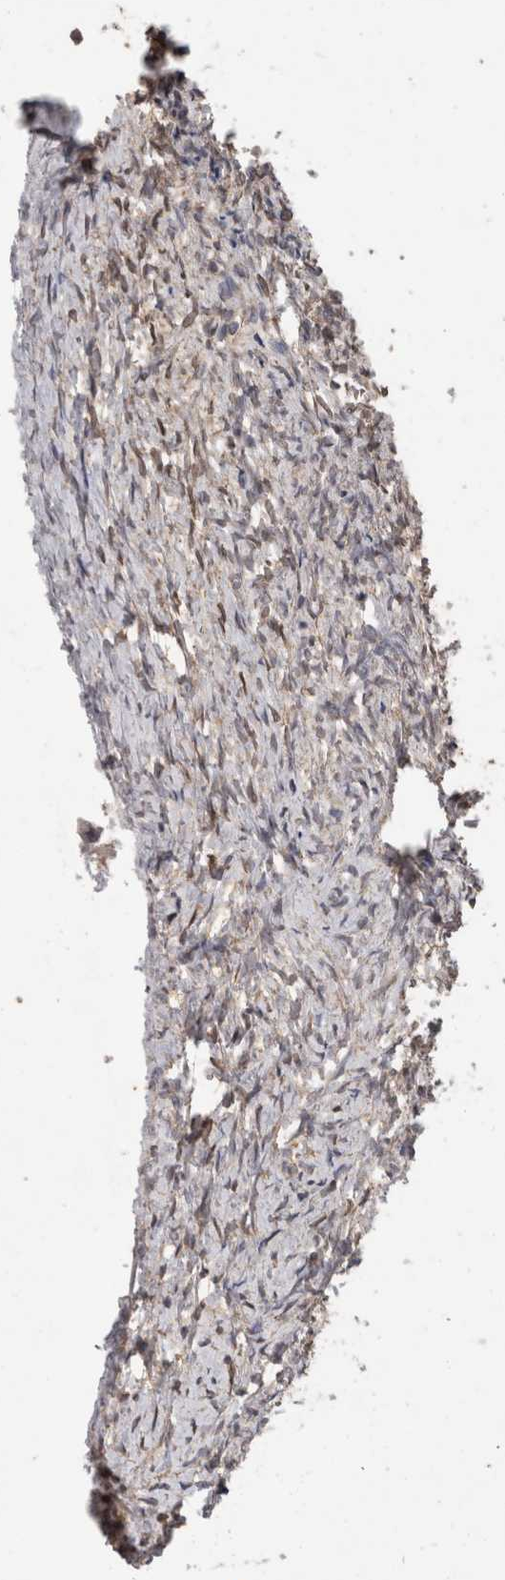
{"staining": {"intensity": "moderate", "quantity": ">75%", "location": "cytoplasmic/membranous"}, "tissue": "ovary", "cell_type": "Follicle cells", "image_type": "normal", "snomed": [{"axis": "morphology", "description": "Normal tissue, NOS"}, {"axis": "topography", "description": "Ovary"}], "caption": "Ovary stained for a protein demonstrates moderate cytoplasmic/membranous positivity in follicle cells. (brown staining indicates protein expression, while blue staining denotes nuclei).", "gene": "FHOD3", "patient": {"sex": "female", "age": 41}}